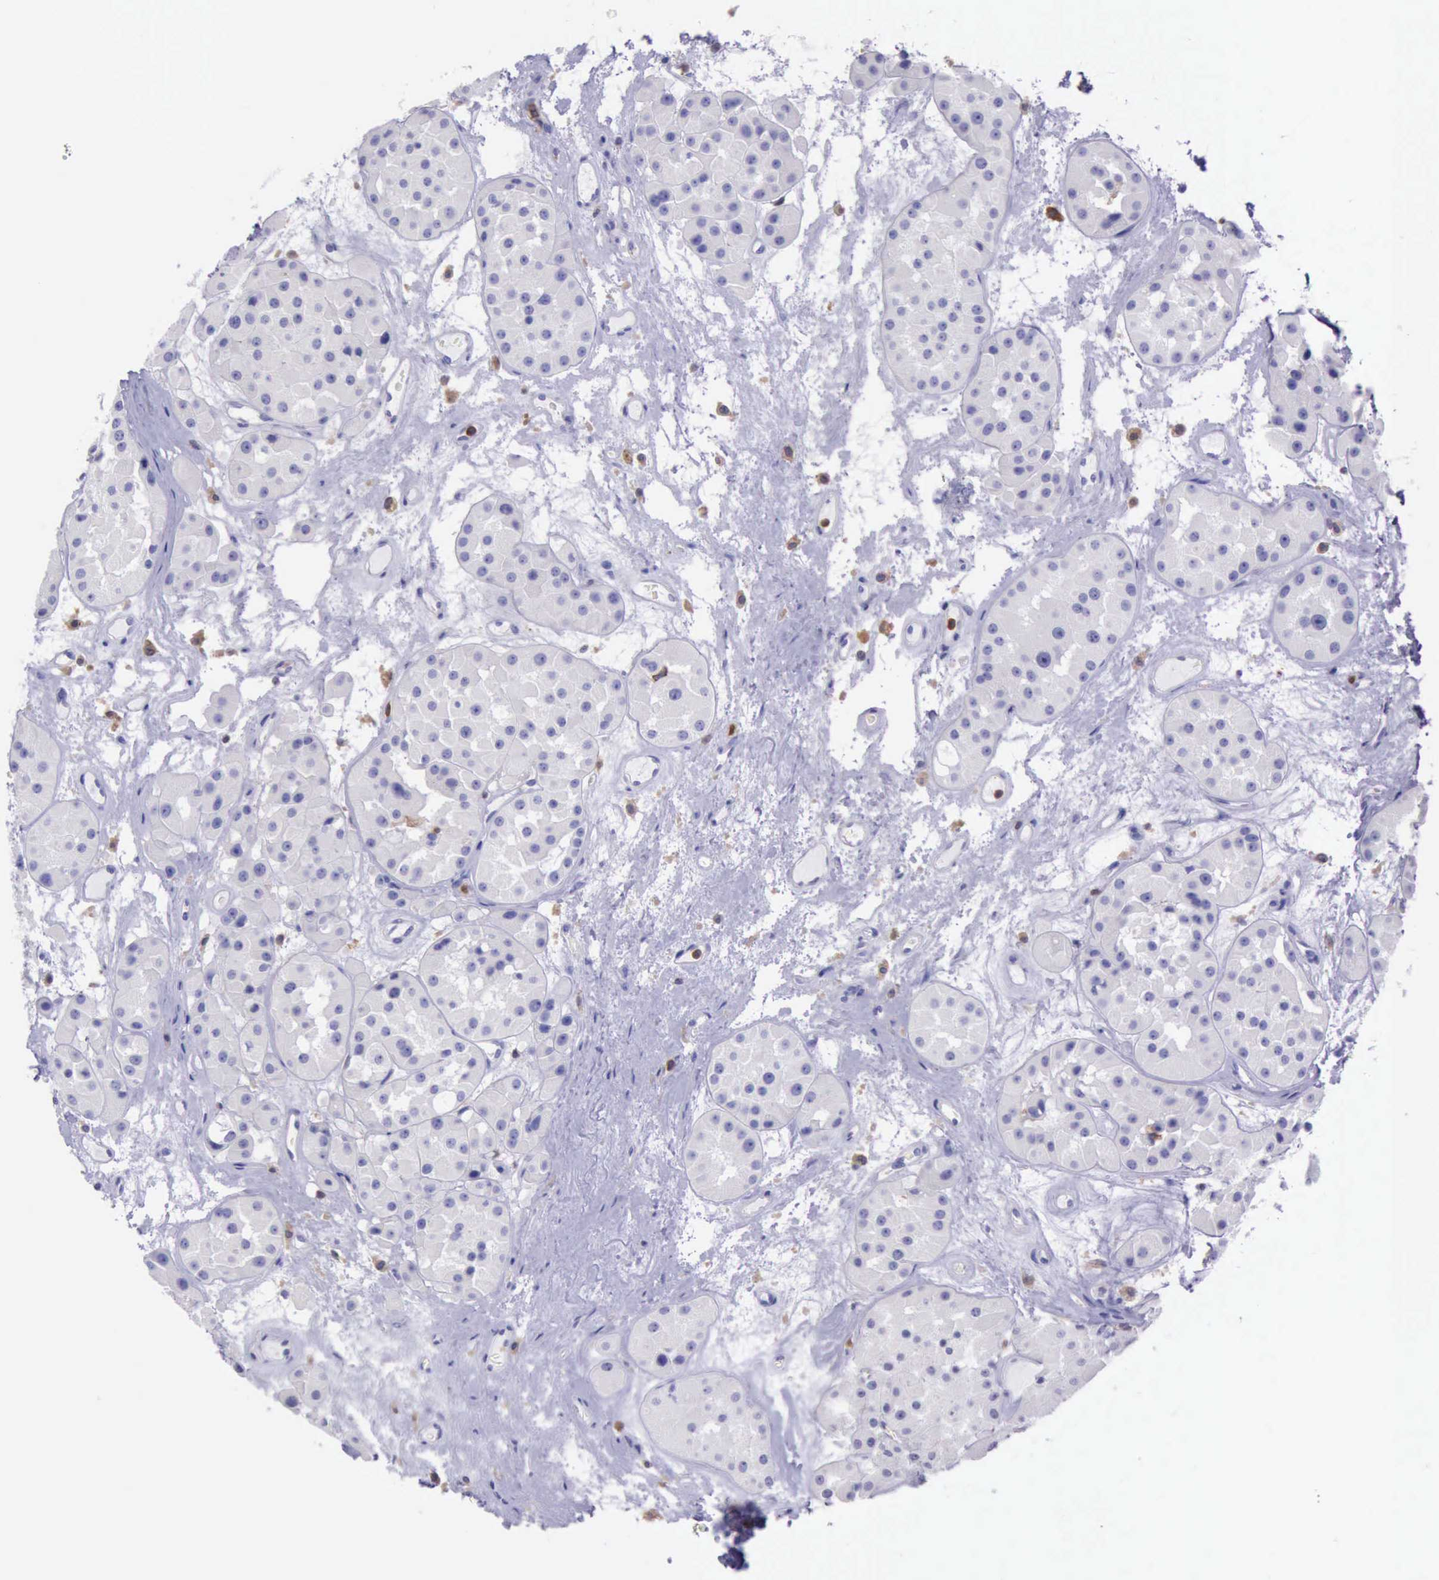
{"staining": {"intensity": "negative", "quantity": "none", "location": "none"}, "tissue": "renal cancer", "cell_type": "Tumor cells", "image_type": "cancer", "snomed": [{"axis": "morphology", "description": "Adenocarcinoma, uncertain malignant potential"}, {"axis": "topography", "description": "Kidney"}], "caption": "The histopathology image displays no staining of tumor cells in renal adenocarcinoma,  uncertain malignant potential.", "gene": "BTK", "patient": {"sex": "male", "age": 63}}